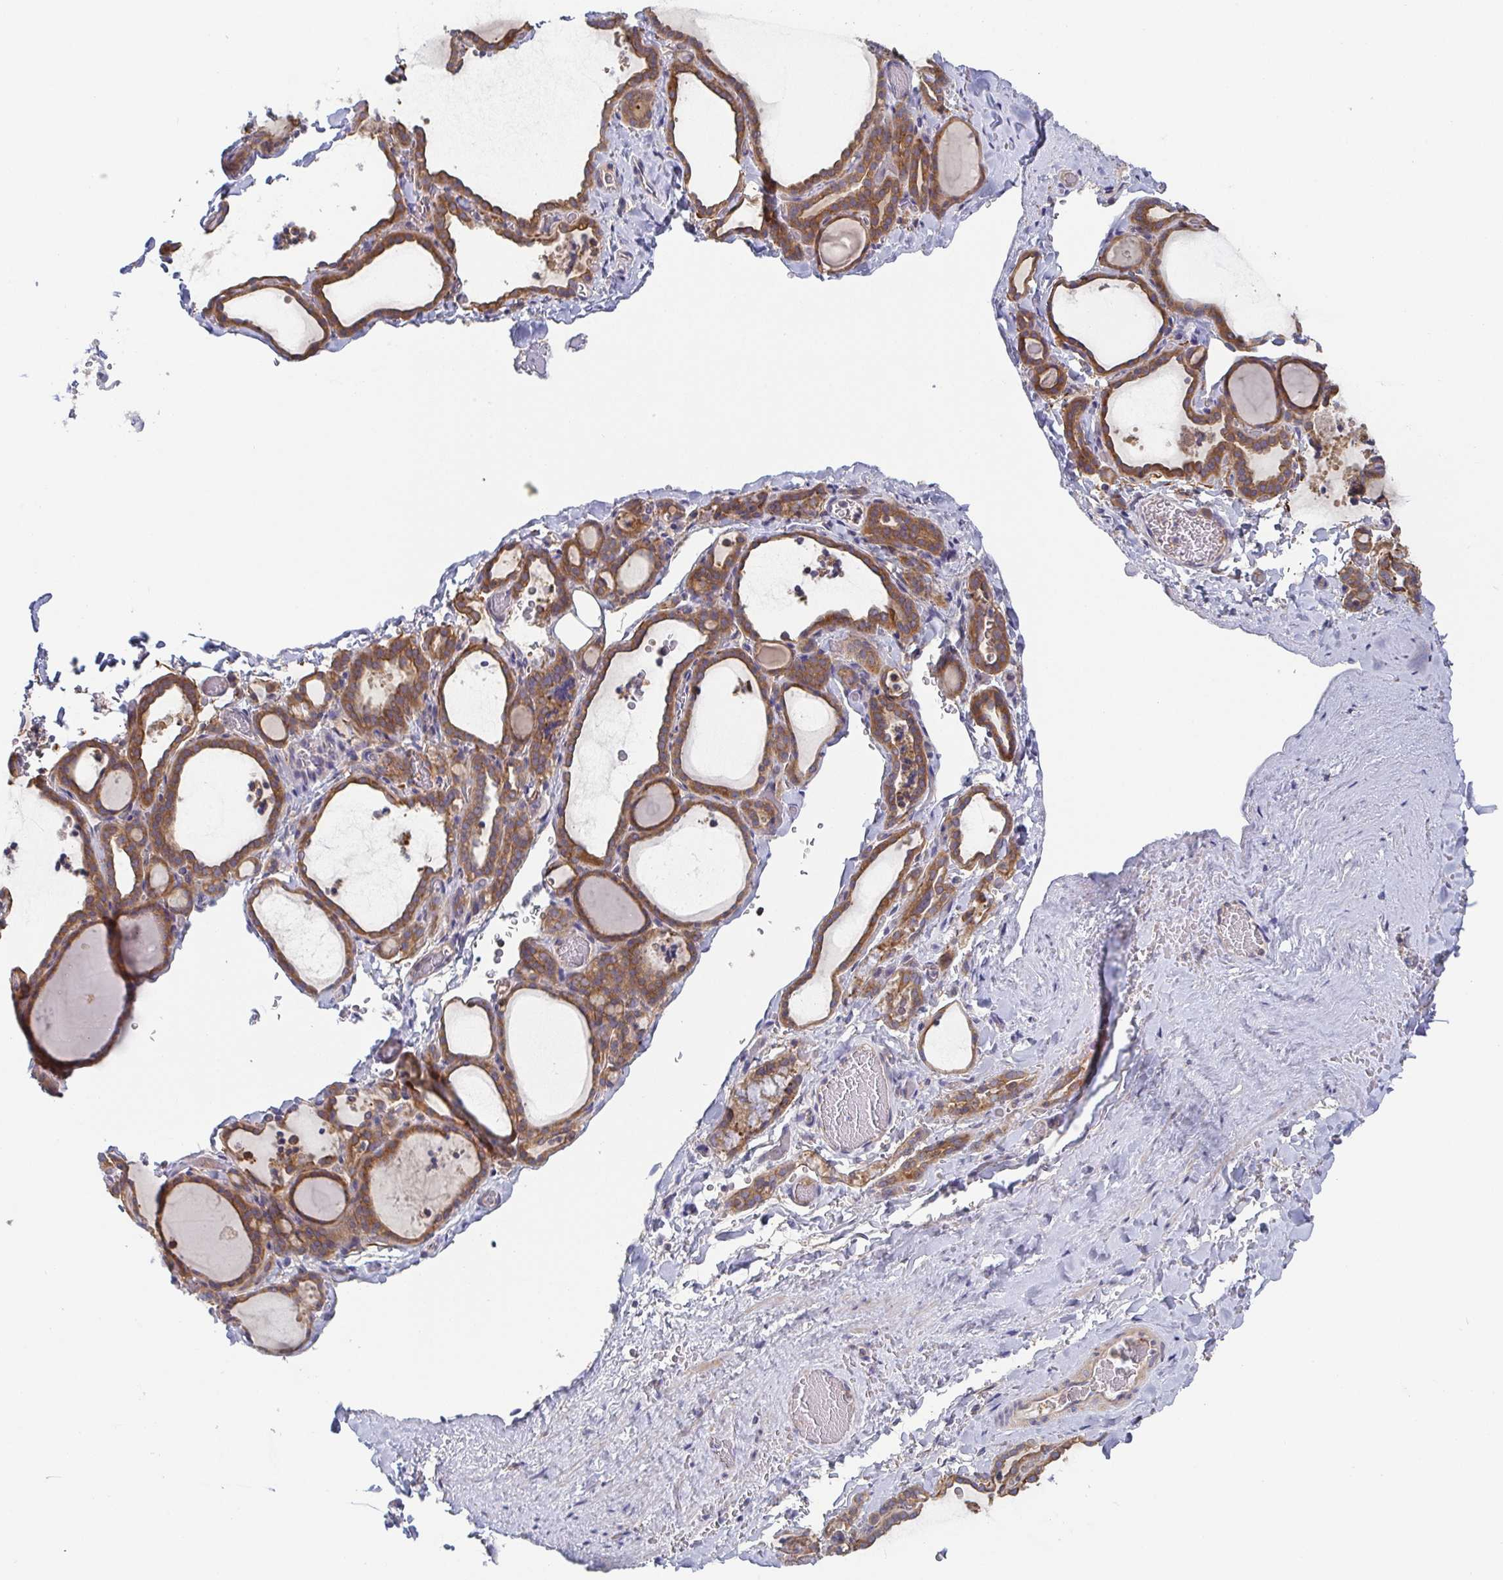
{"staining": {"intensity": "moderate", "quantity": ">75%", "location": "cytoplasmic/membranous"}, "tissue": "thyroid gland", "cell_type": "Glandular cells", "image_type": "normal", "snomed": [{"axis": "morphology", "description": "Normal tissue, NOS"}, {"axis": "topography", "description": "Thyroid gland"}], "caption": "Immunohistochemical staining of benign human thyroid gland reveals medium levels of moderate cytoplasmic/membranous expression in about >75% of glandular cells. Immunohistochemistry stains the protein in brown and the nuclei are stained blue.", "gene": "TUFT1", "patient": {"sex": "female", "age": 22}}